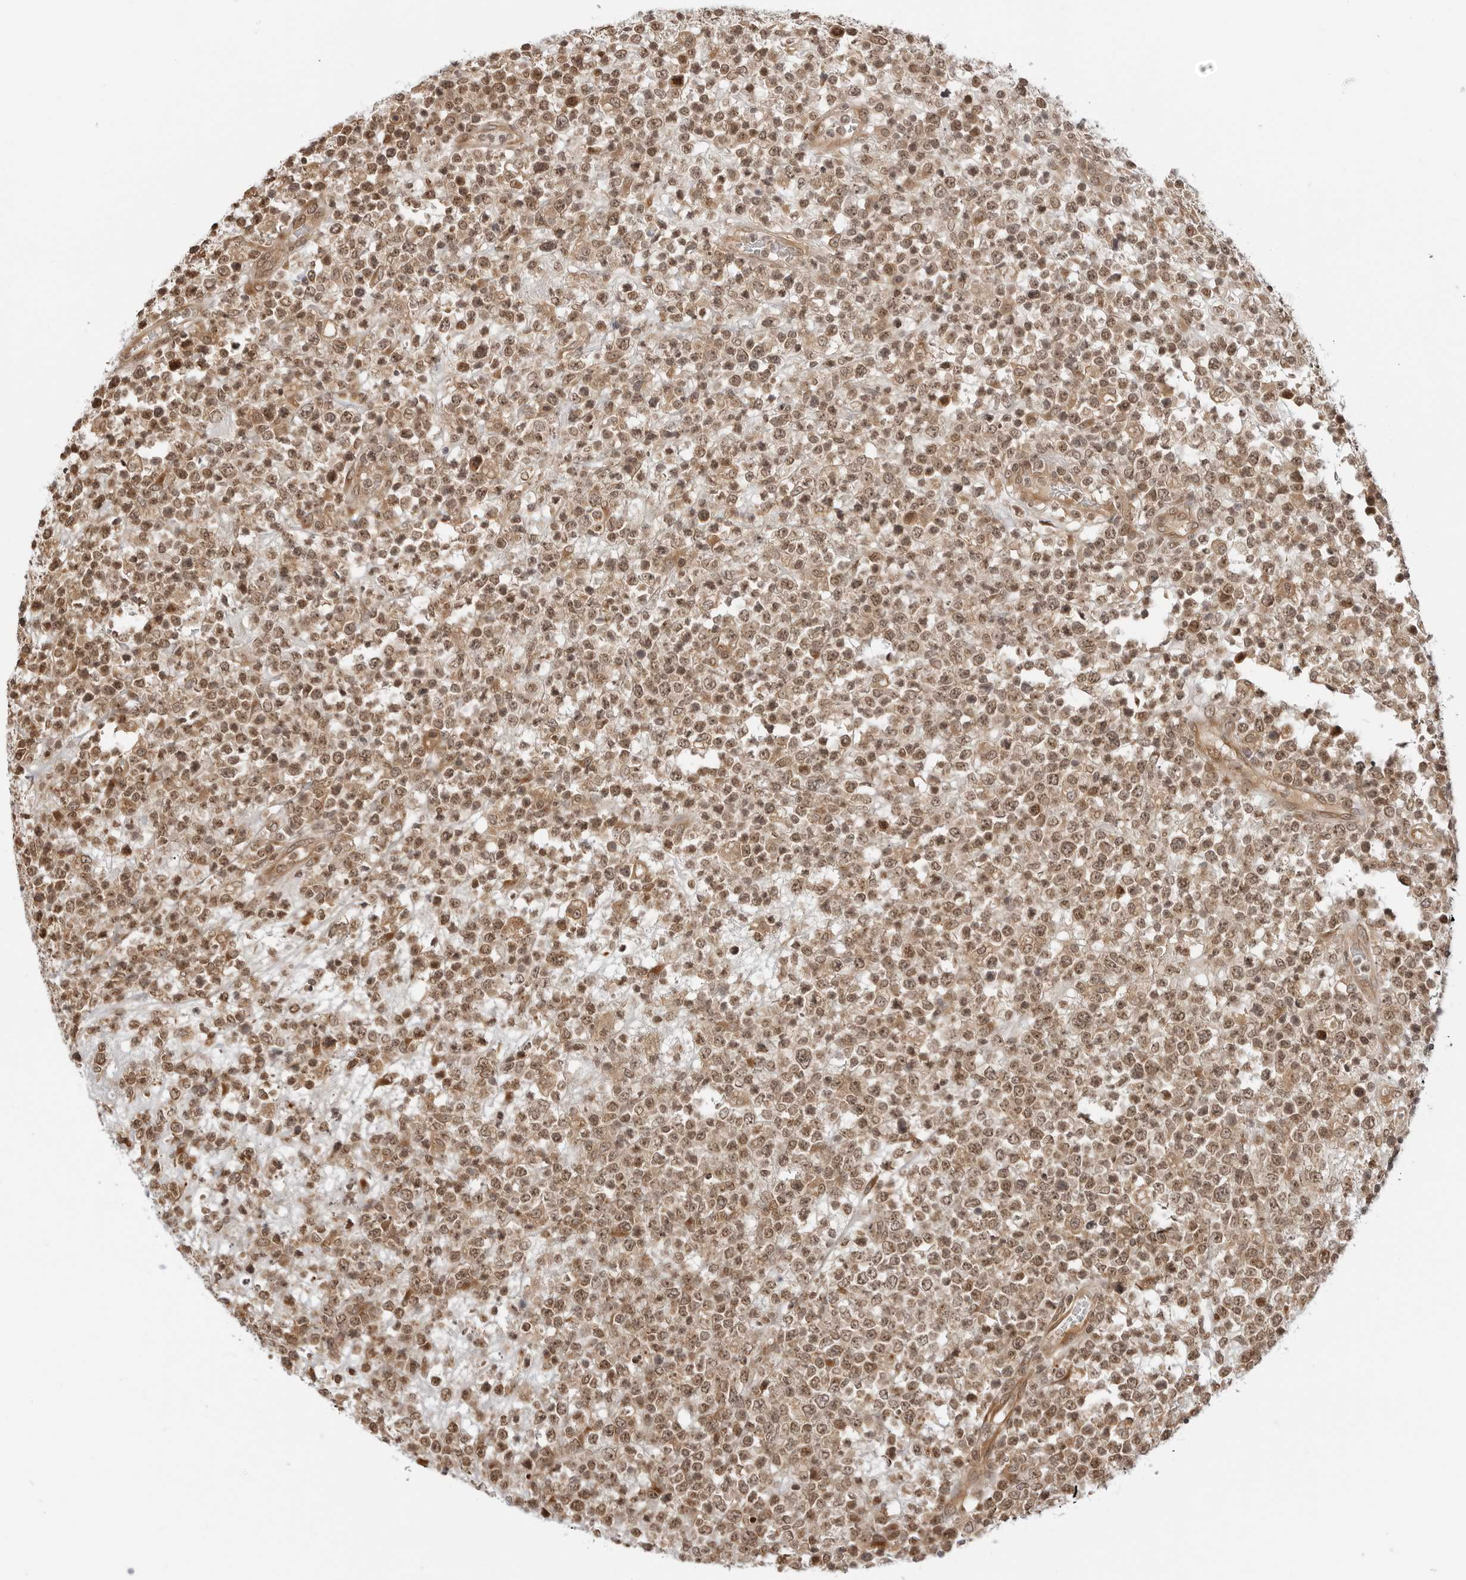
{"staining": {"intensity": "moderate", "quantity": ">75%", "location": "cytoplasmic/membranous,nuclear"}, "tissue": "lymphoma", "cell_type": "Tumor cells", "image_type": "cancer", "snomed": [{"axis": "morphology", "description": "Malignant lymphoma, non-Hodgkin's type, High grade"}, {"axis": "topography", "description": "Colon"}], "caption": "A high-resolution image shows immunohistochemistry staining of malignant lymphoma, non-Hodgkin's type (high-grade), which reveals moderate cytoplasmic/membranous and nuclear staining in approximately >75% of tumor cells.", "gene": "TIPRL", "patient": {"sex": "female", "age": 53}}